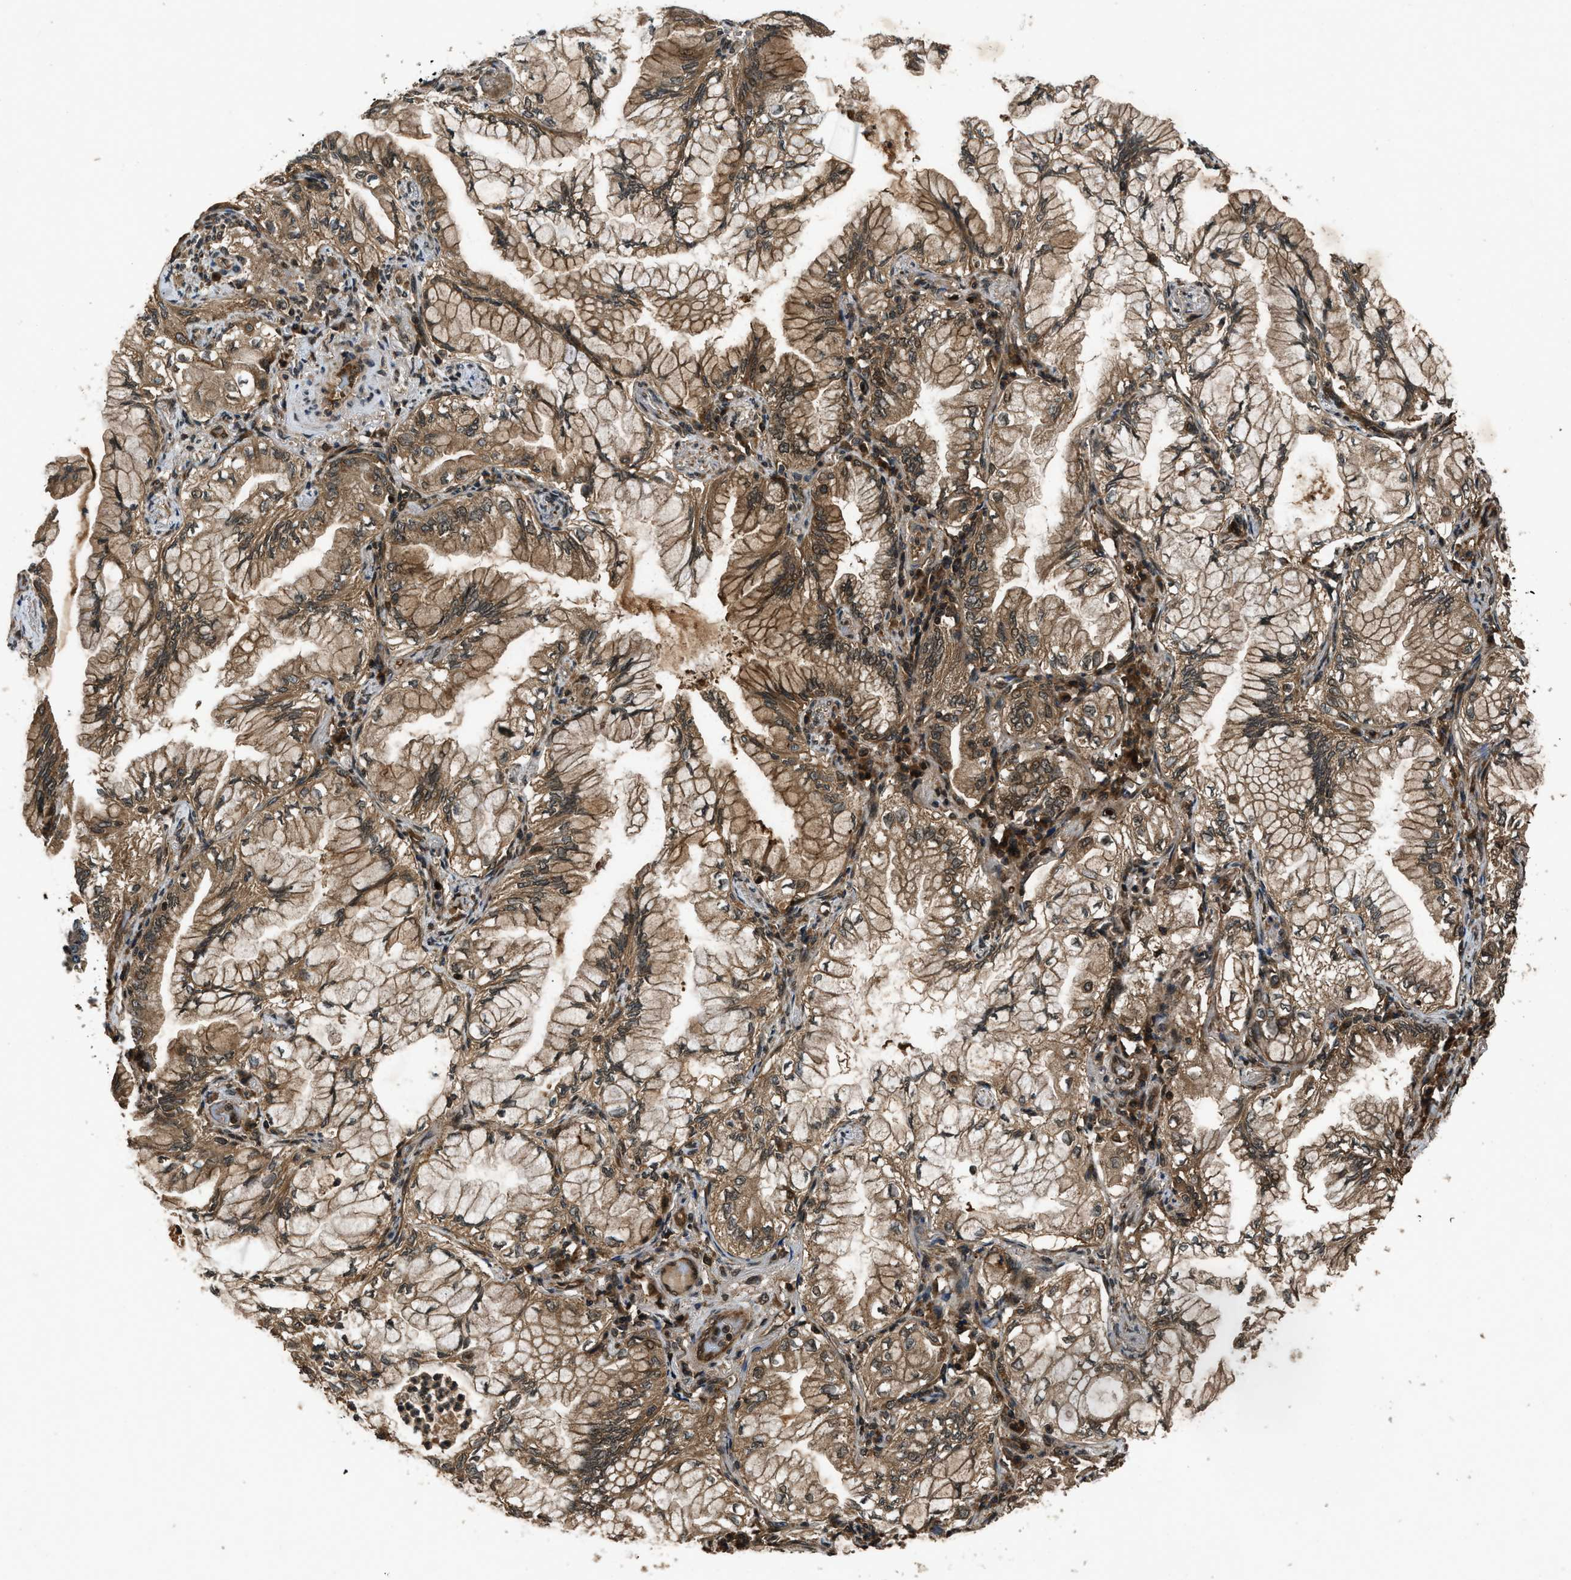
{"staining": {"intensity": "moderate", "quantity": ">75%", "location": "cytoplasmic/membranous"}, "tissue": "lung cancer", "cell_type": "Tumor cells", "image_type": "cancer", "snomed": [{"axis": "morphology", "description": "Adenocarcinoma, NOS"}, {"axis": "topography", "description": "Lung"}], "caption": "Protein staining of lung cancer tissue shows moderate cytoplasmic/membranous positivity in approximately >75% of tumor cells.", "gene": "RPS6KB1", "patient": {"sex": "female", "age": 70}}